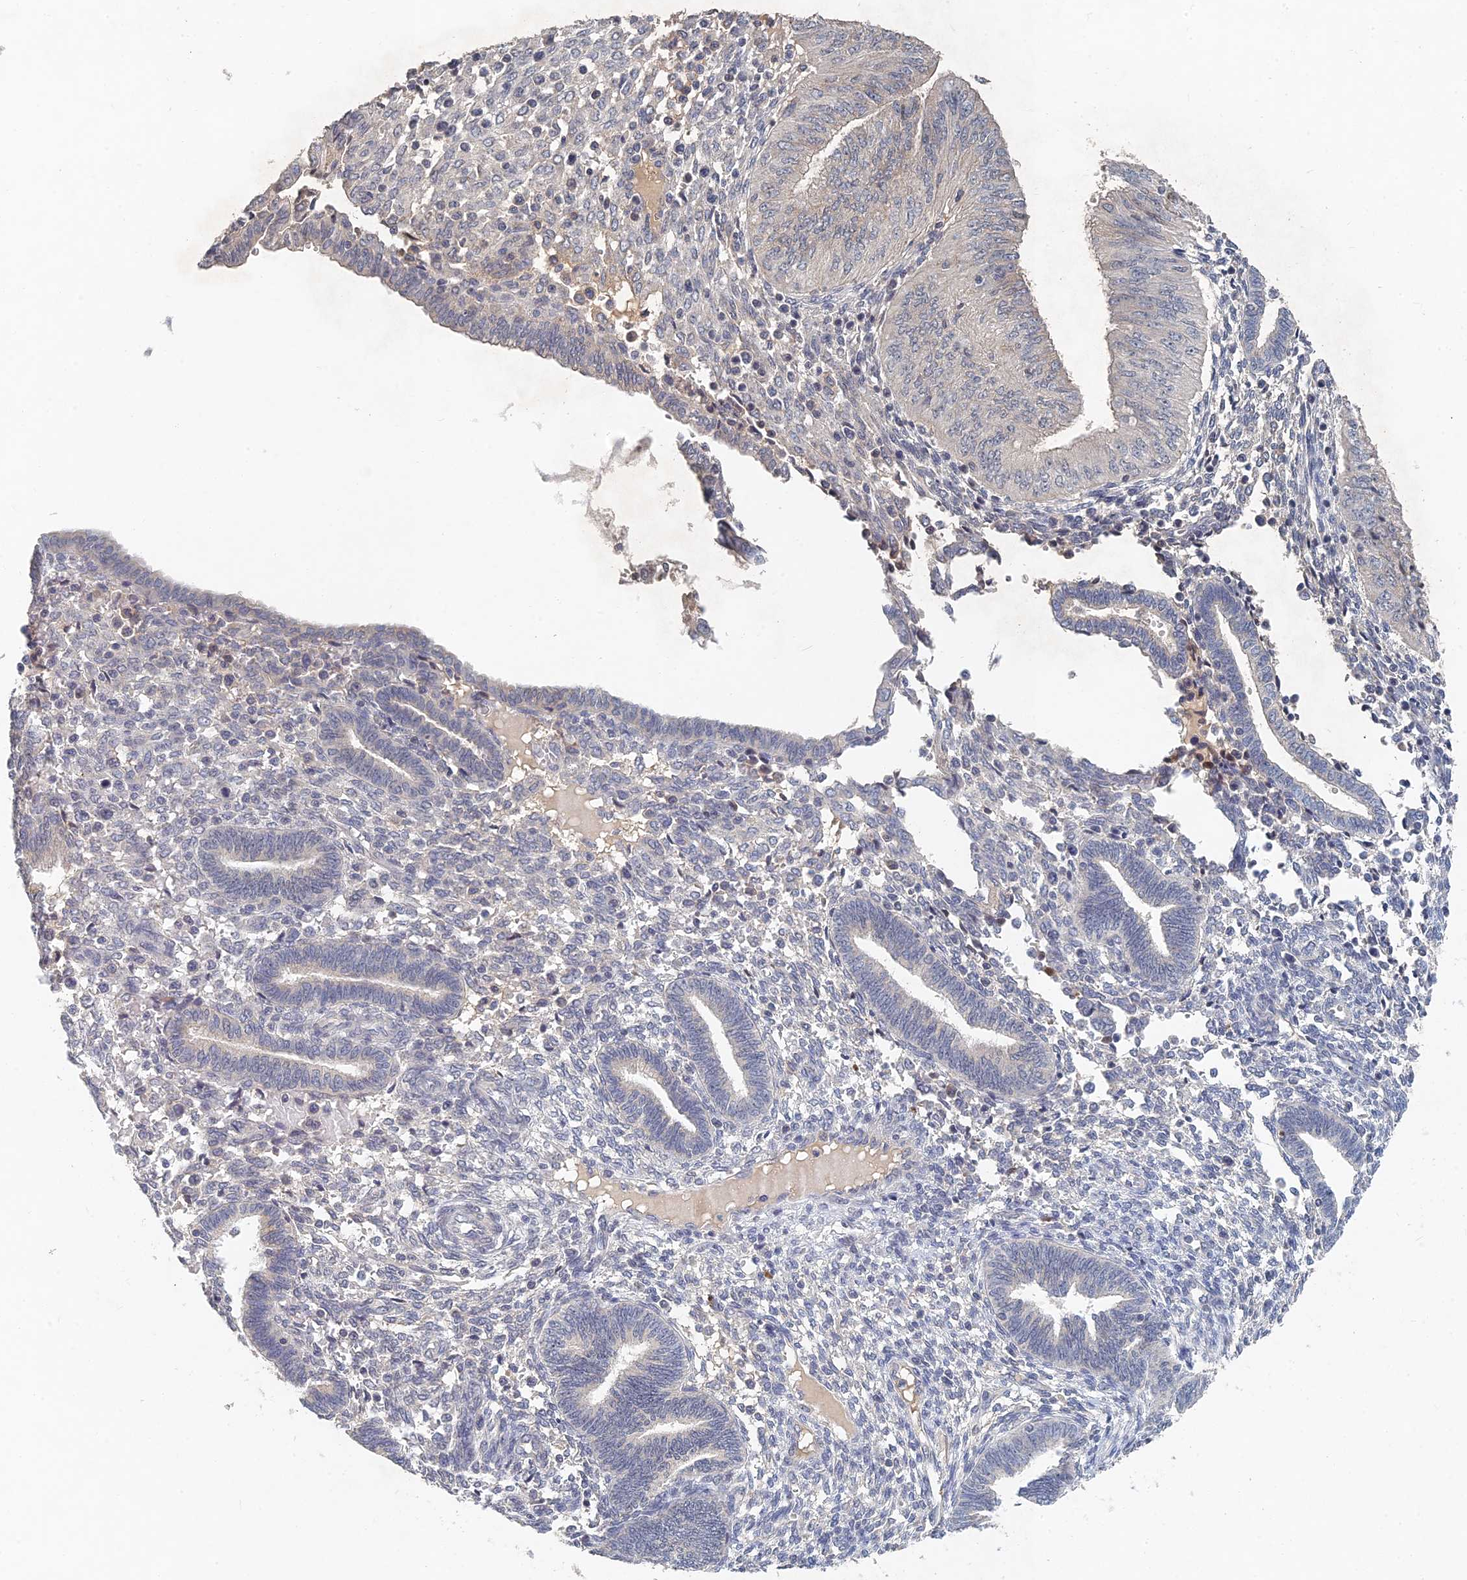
{"staining": {"intensity": "negative", "quantity": "none", "location": "none"}, "tissue": "endometrial cancer", "cell_type": "Tumor cells", "image_type": "cancer", "snomed": [{"axis": "morphology", "description": "Normal tissue, NOS"}, {"axis": "morphology", "description": "Adenocarcinoma, NOS"}, {"axis": "topography", "description": "Endometrium"}], "caption": "A high-resolution histopathology image shows immunohistochemistry staining of endometrial cancer (adenocarcinoma), which demonstrates no significant expression in tumor cells.", "gene": "GNA15", "patient": {"sex": "female", "age": 53}}